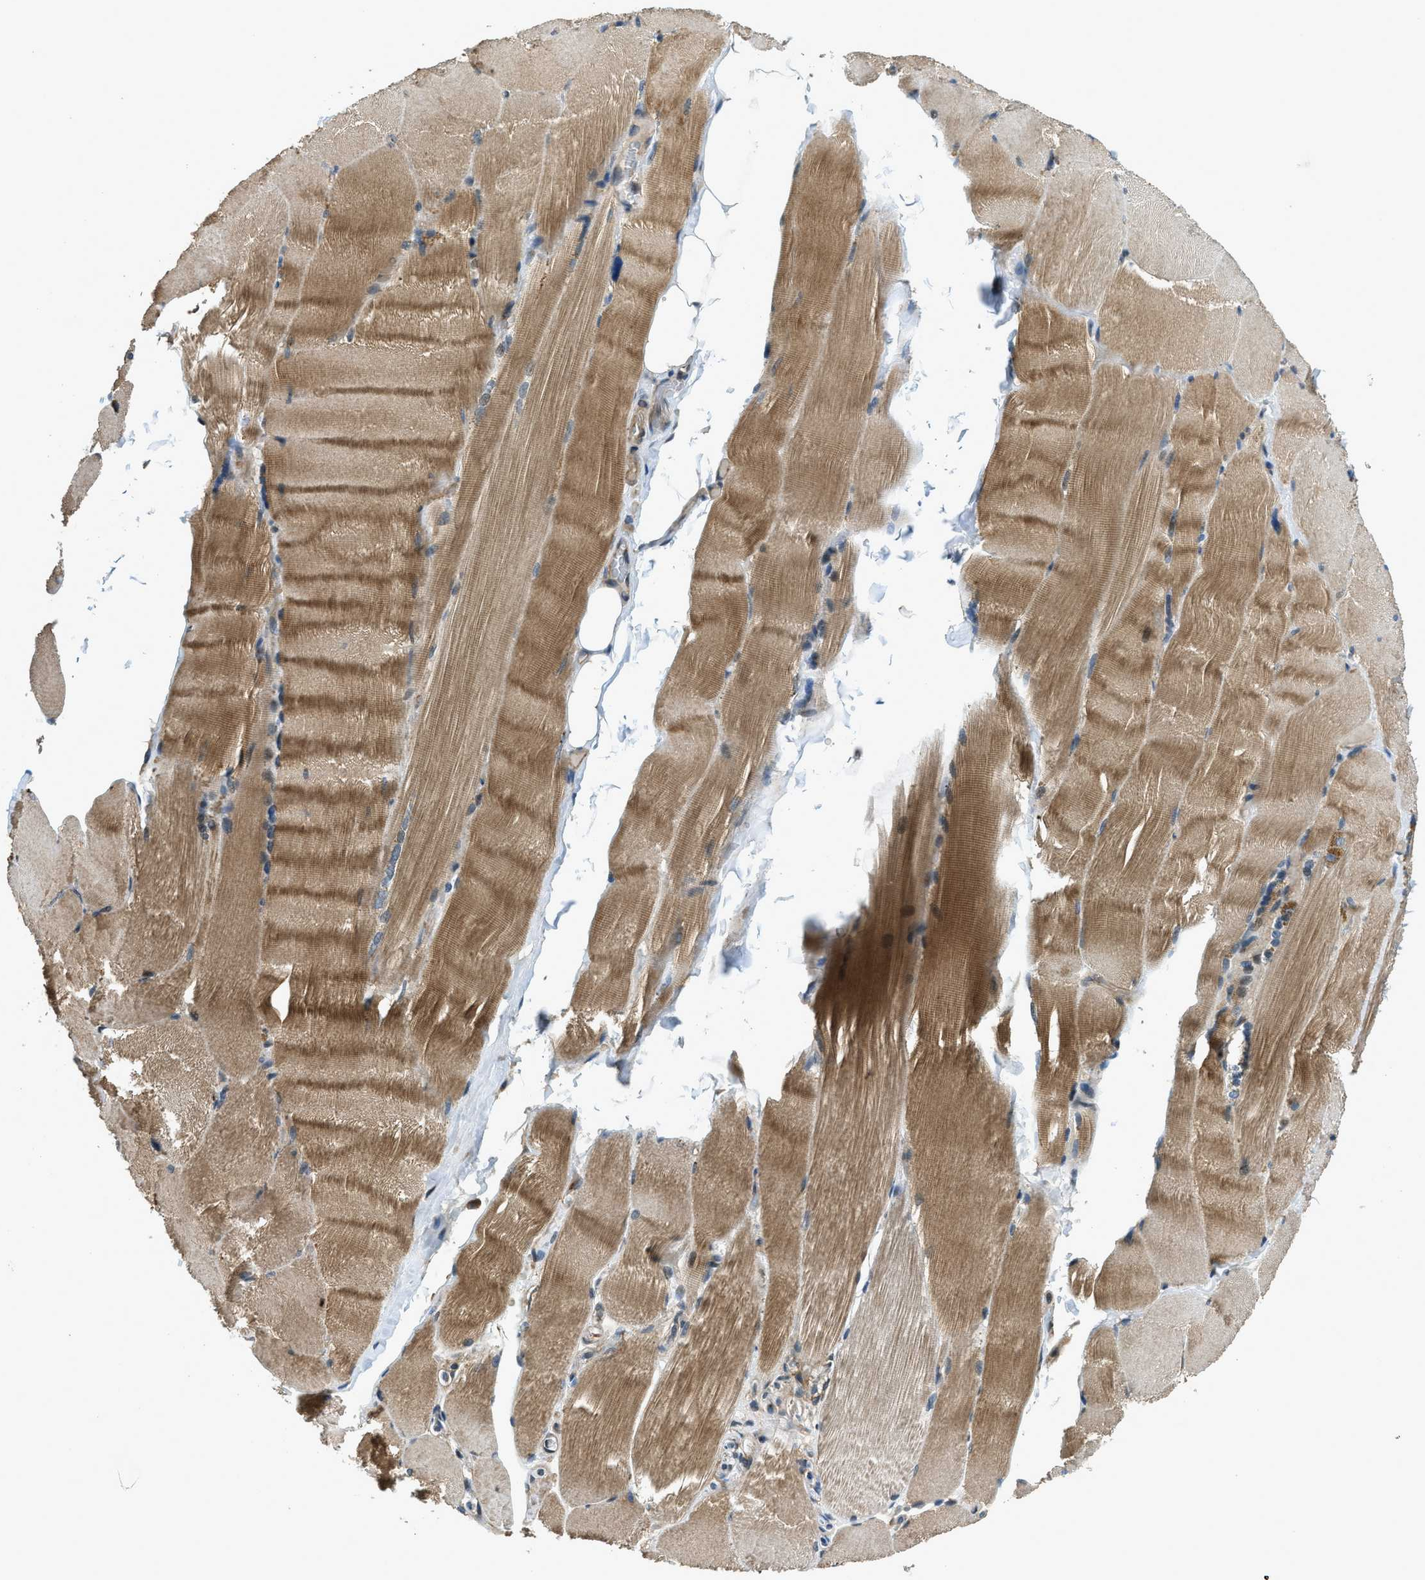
{"staining": {"intensity": "moderate", "quantity": ">75%", "location": "cytoplasmic/membranous"}, "tissue": "skeletal muscle", "cell_type": "Myocytes", "image_type": "normal", "snomed": [{"axis": "morphology", "description": "Normal tissue, NOS"}, {"axis": "topography", "description": "Skin"}, {"axis": "topography", "description": "Skeletal muscle"}], "caption": "The histopathology image displays immunohistochemical staining of normal skeletal muscle. There is moderate cytoplasmic/membranous staining is seen in approximately >75% of myocytes.", "gene": "CGN", "patient": {"sex": "male", "age": 83}}